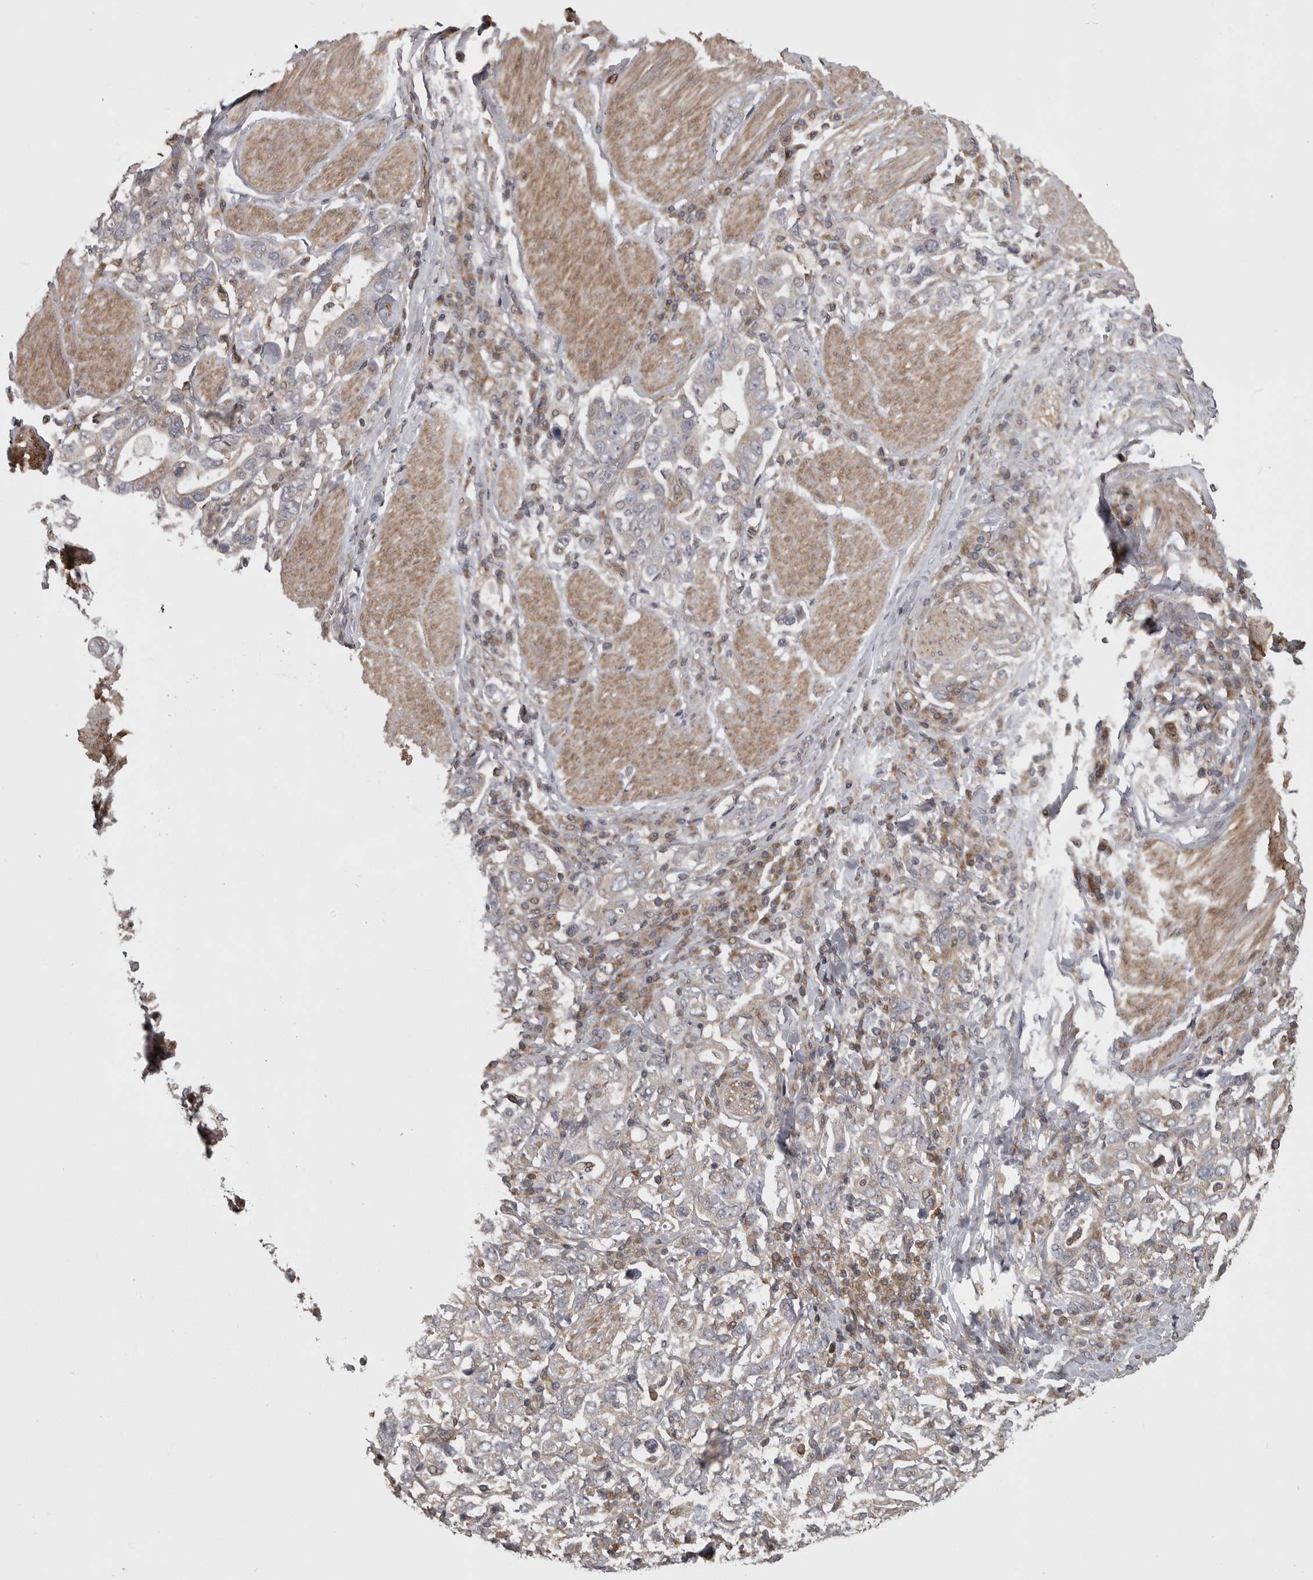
{"staining": {"intensity": "weak", "quantity": "<25%", "location": "cytoplasmic/membranous"}, "tissue": "stomach cancer", "cell_type": "Tumor cells", "image_type": "cancer", "snomed": [{"axis": "morphology", "description": "Adenocarcinoma, NOS"}, {"axis": "topography", "description": "Stomach, upper"}], "caption": "The immunohistochemistry (IHC) image has no significant staining in tumor cells of stomach cancer tissue.", "gene": "ZNRF1", "patient": {"sex": "male", "age": 62}}